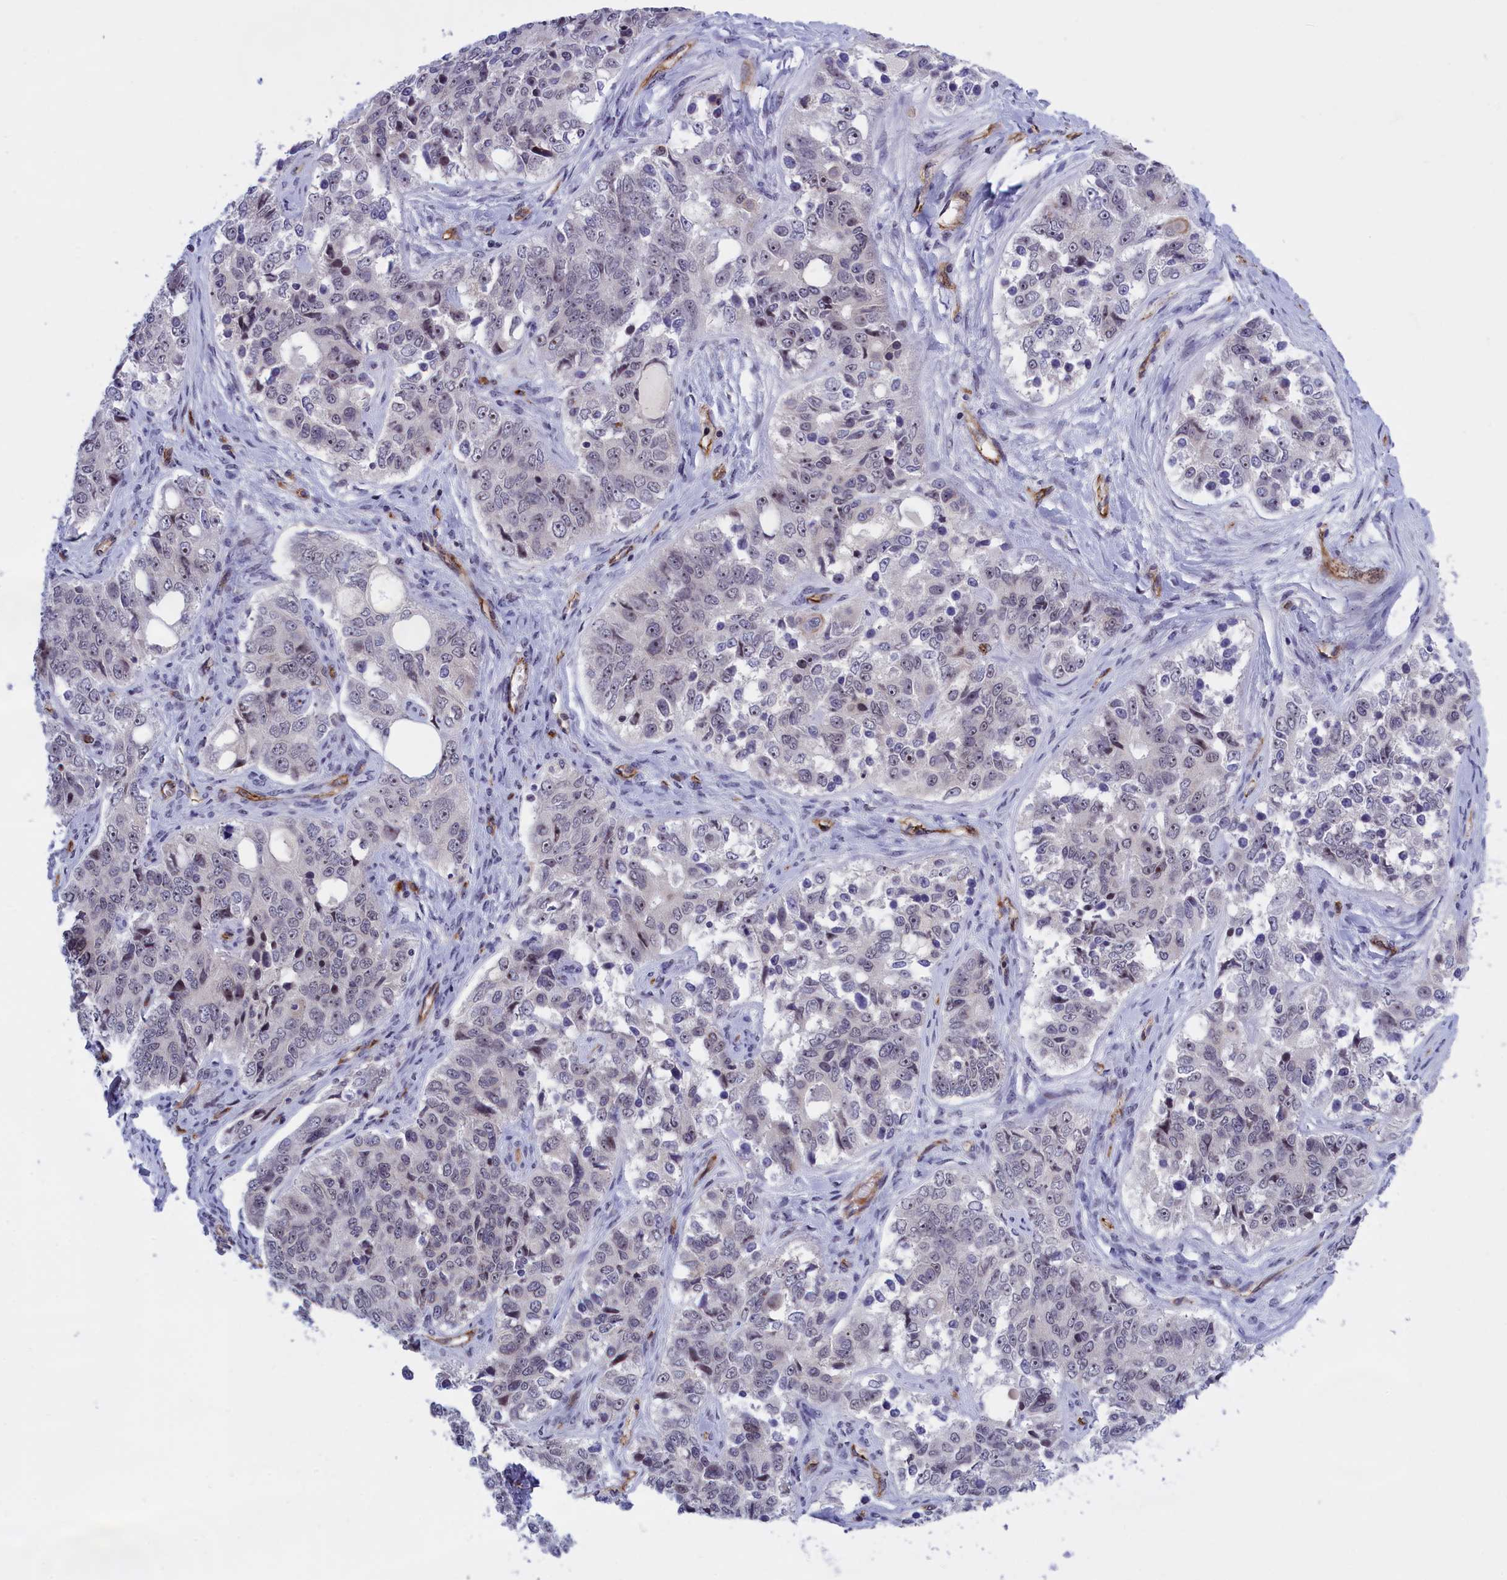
{"staining": {"intensity": "negative", "quantity": "none", "location": "none"}, "tissue": "ovarian cancer", "cell_type": "Tumor cells", "image_type": "cancer", "snomed": [{"axis": "morphology", "description": "Carcinoma, endometroid"}, {"axis": "topography", "description": "Ovary"}], "caption": "Protein analysis of endometroid carcinoma (ovarian) shows no significant positivity in tumor cells.", "gene": "MPND", "patient": {"sex": "female", "age": 51}}